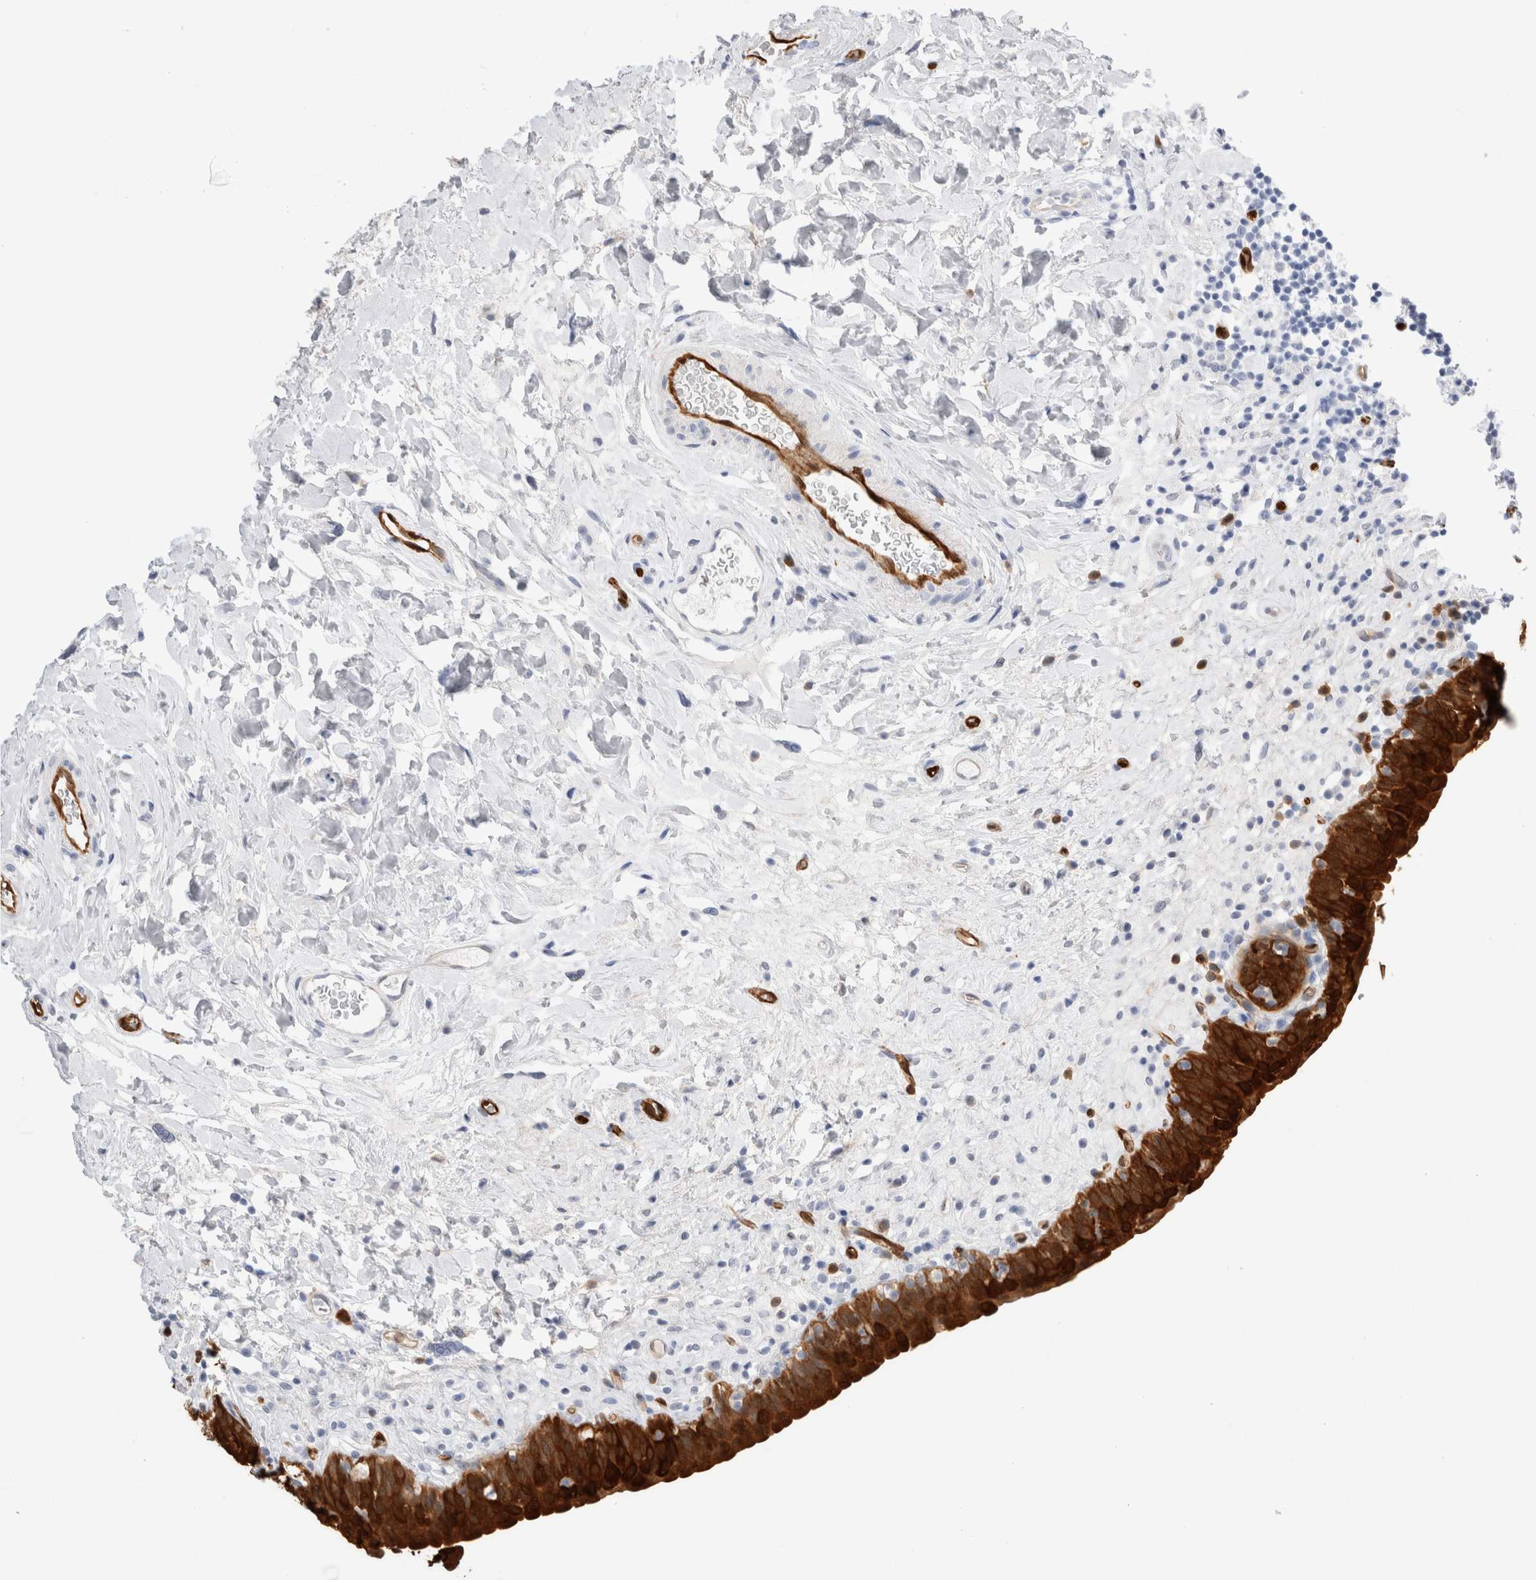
{"staining": {"intensity": "strong", "quantity": ">75%", "location": "cytoplasmic/membranous"}, "tissue": "urinary bladder", "cell_type": "Urothelial cells", "image_type": "normal", "snomed": [{"axis": "morphology", "description": "Normal tissue, NOS"}, {"axis": "topography", "description": "Urinary bladder"}], "caption": "High-power microscopy captured an immunohistochemistry photomicrograph of unremarkable urinary bladder, revealing strong cytoplasmic/membranous staining in approximately >75% of urothelial cells.", "gene": "NAPEPLD", "patient": {"sex": "male", "age": 83}}